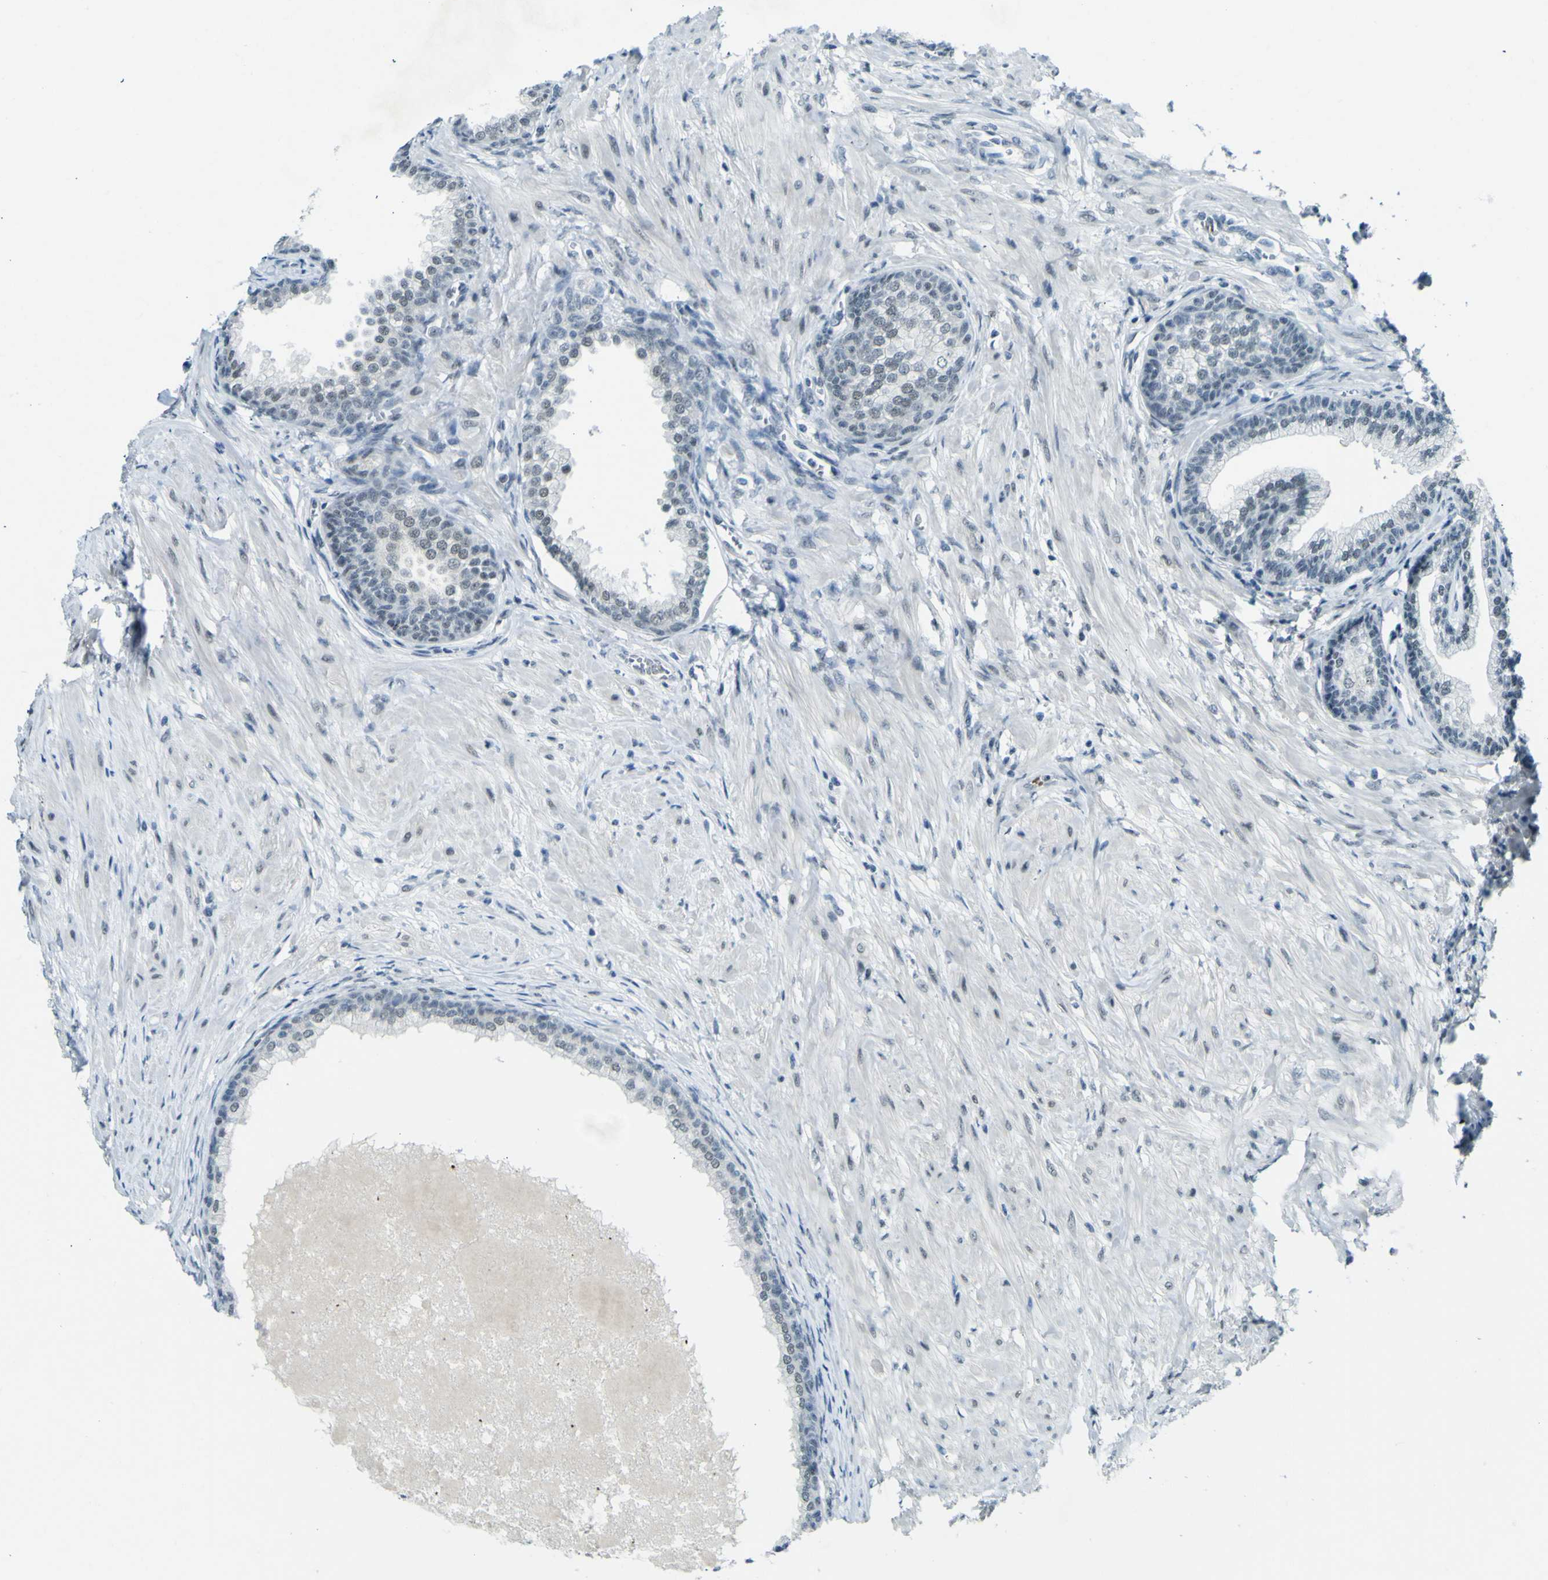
{"staining": {"intensity": "weak", "quantity": "25%-75%", "location": "nuclear"}, "tissue": "prostate", "cell_type": "Glandular cells", "image_type": "normal", "snomed": [{"axis": "morphology", "description": "Normal tissue, NOS"}, {"axis": "morphology", "description": "Urothelial carcinoma, Low grade"}, {"axis": "topography", "description": "Urinary bladder"}, {"axis": "topography", "description": "Prostate"}], "caption": "Weak nuclear protein positivity is present in approximately 25%-75% of glandular cells in prostate. The staining was performed using DAB, with brown indicating positive protein expression. Nuclei are stained blue with hematoxylin.", "gene": "CEBPG", "patient": {"sex": "male", "age": 60}}